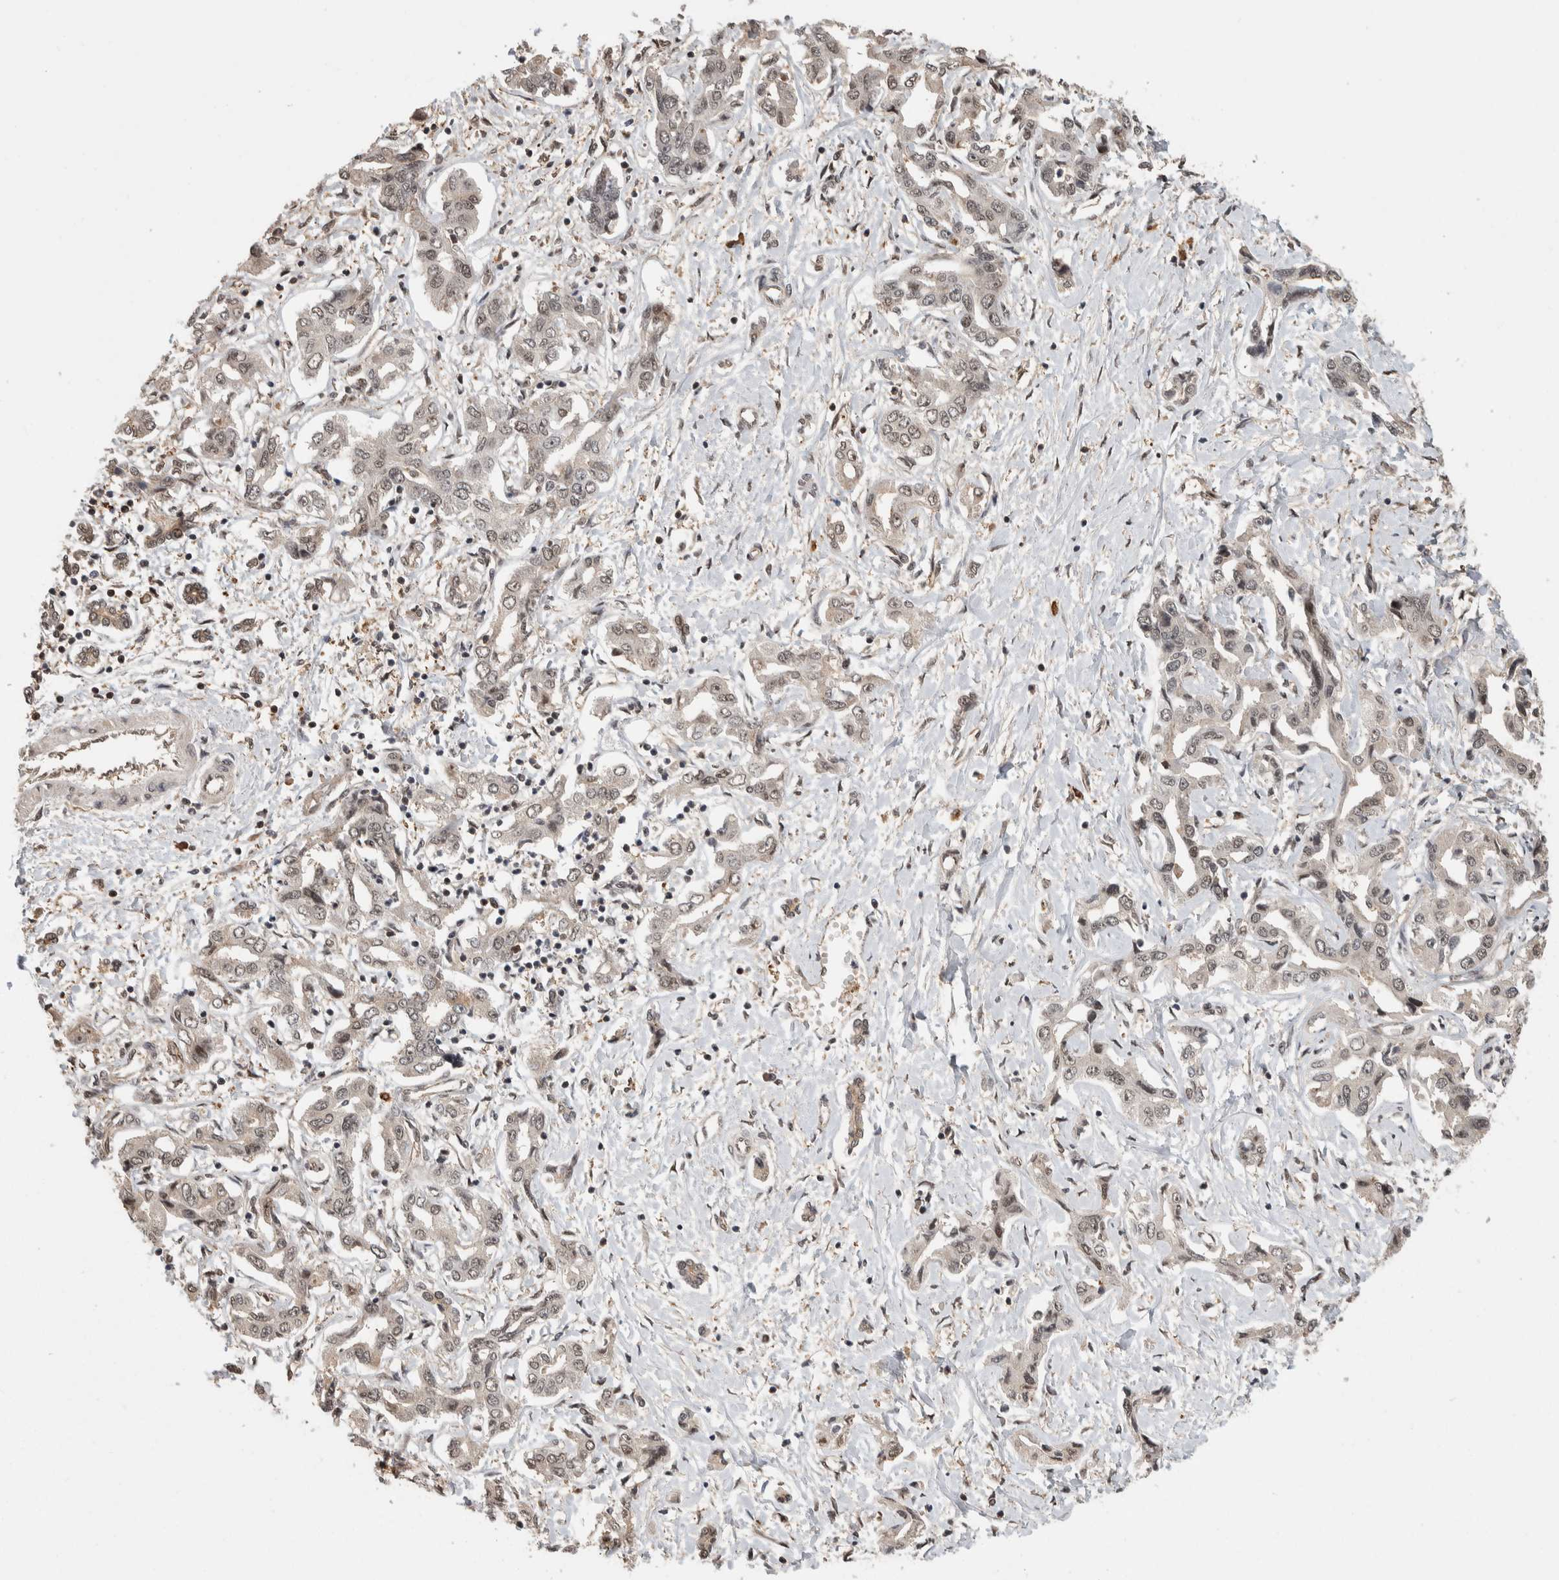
{"staining": {"intensity": "weak", "quantity": "25%-75%", "location": "nuclear"}, "tissue": "liver cancer", "cell_type": "Tumor cells", "image_type": "cancer", "snomed": [{"axis": "morphology", "description": "Cholangiocarcinoma"}, {"axis": "topography", "description": "Liver"}], "caption": "DAB (3,3'-diaminobenzidine) immunohistochemical staining of human liver cancer exhibits weak nuclear protein staining in approximately 25%-75% of tumor cells.", "gene": "ZNF592", "patient": {"sex": "male", "age": 59}}